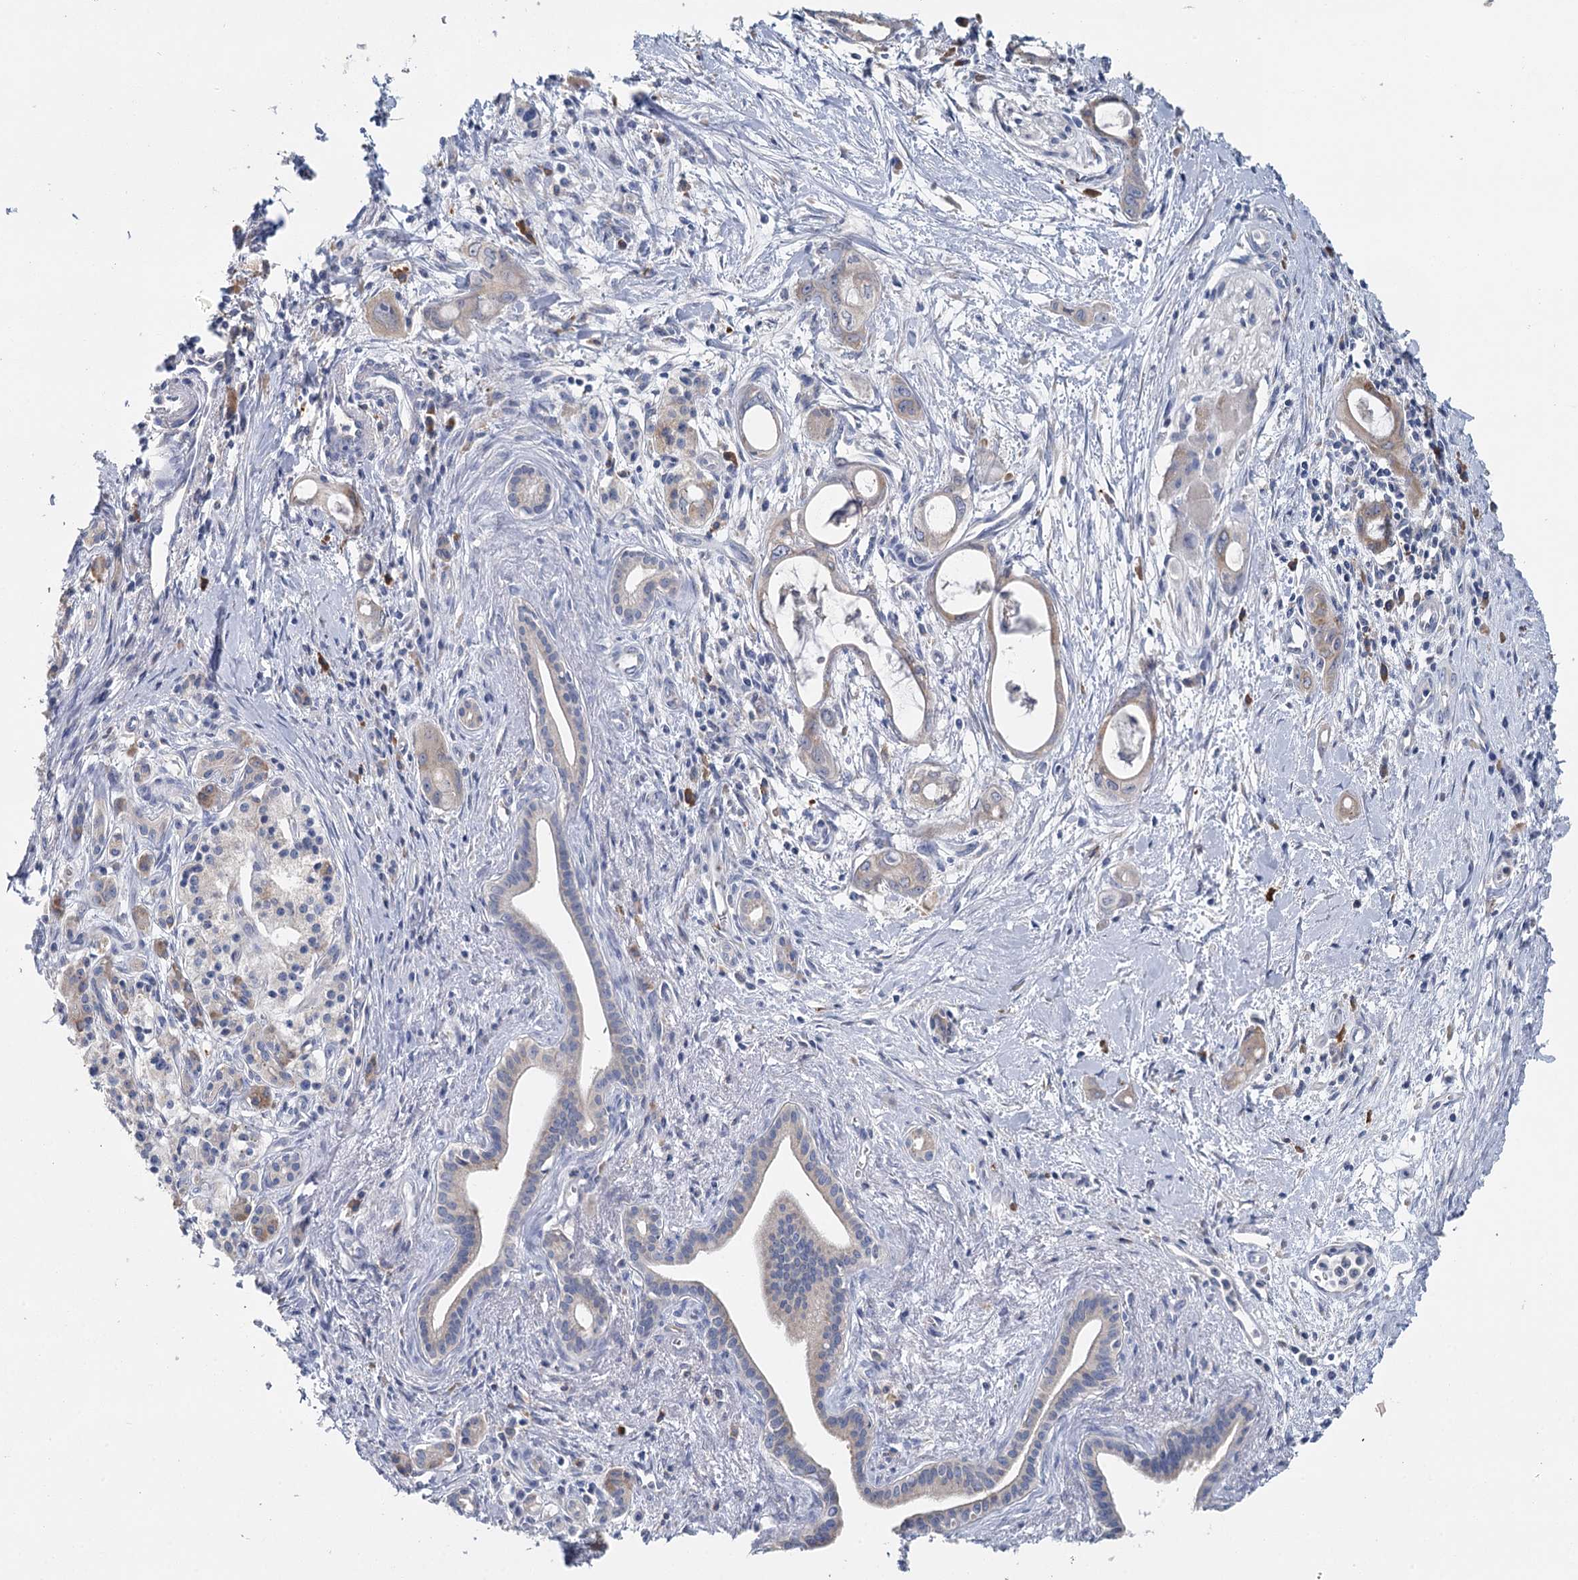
{"staining": {"intensity": "weak", "quantity": "25%-75%", "location": "cytoplasmic/membranous"}, "tissue": "pancreatic cancer", "cell_type": "Tumor cells", "image_type": "cancer", "snomed": [{"axis": "morphology", "description": "Adenocarcinoma, NOS"}, {"axis": "topography", "description": "Pancreas"}], "caption": "A brown stain highlights weak cytoplasmic/membranous staining of a protein in human pancreatic cancer tumor cells.", "gene": "ANKRD16", "patient": {"sex": "male", "age": 72}}